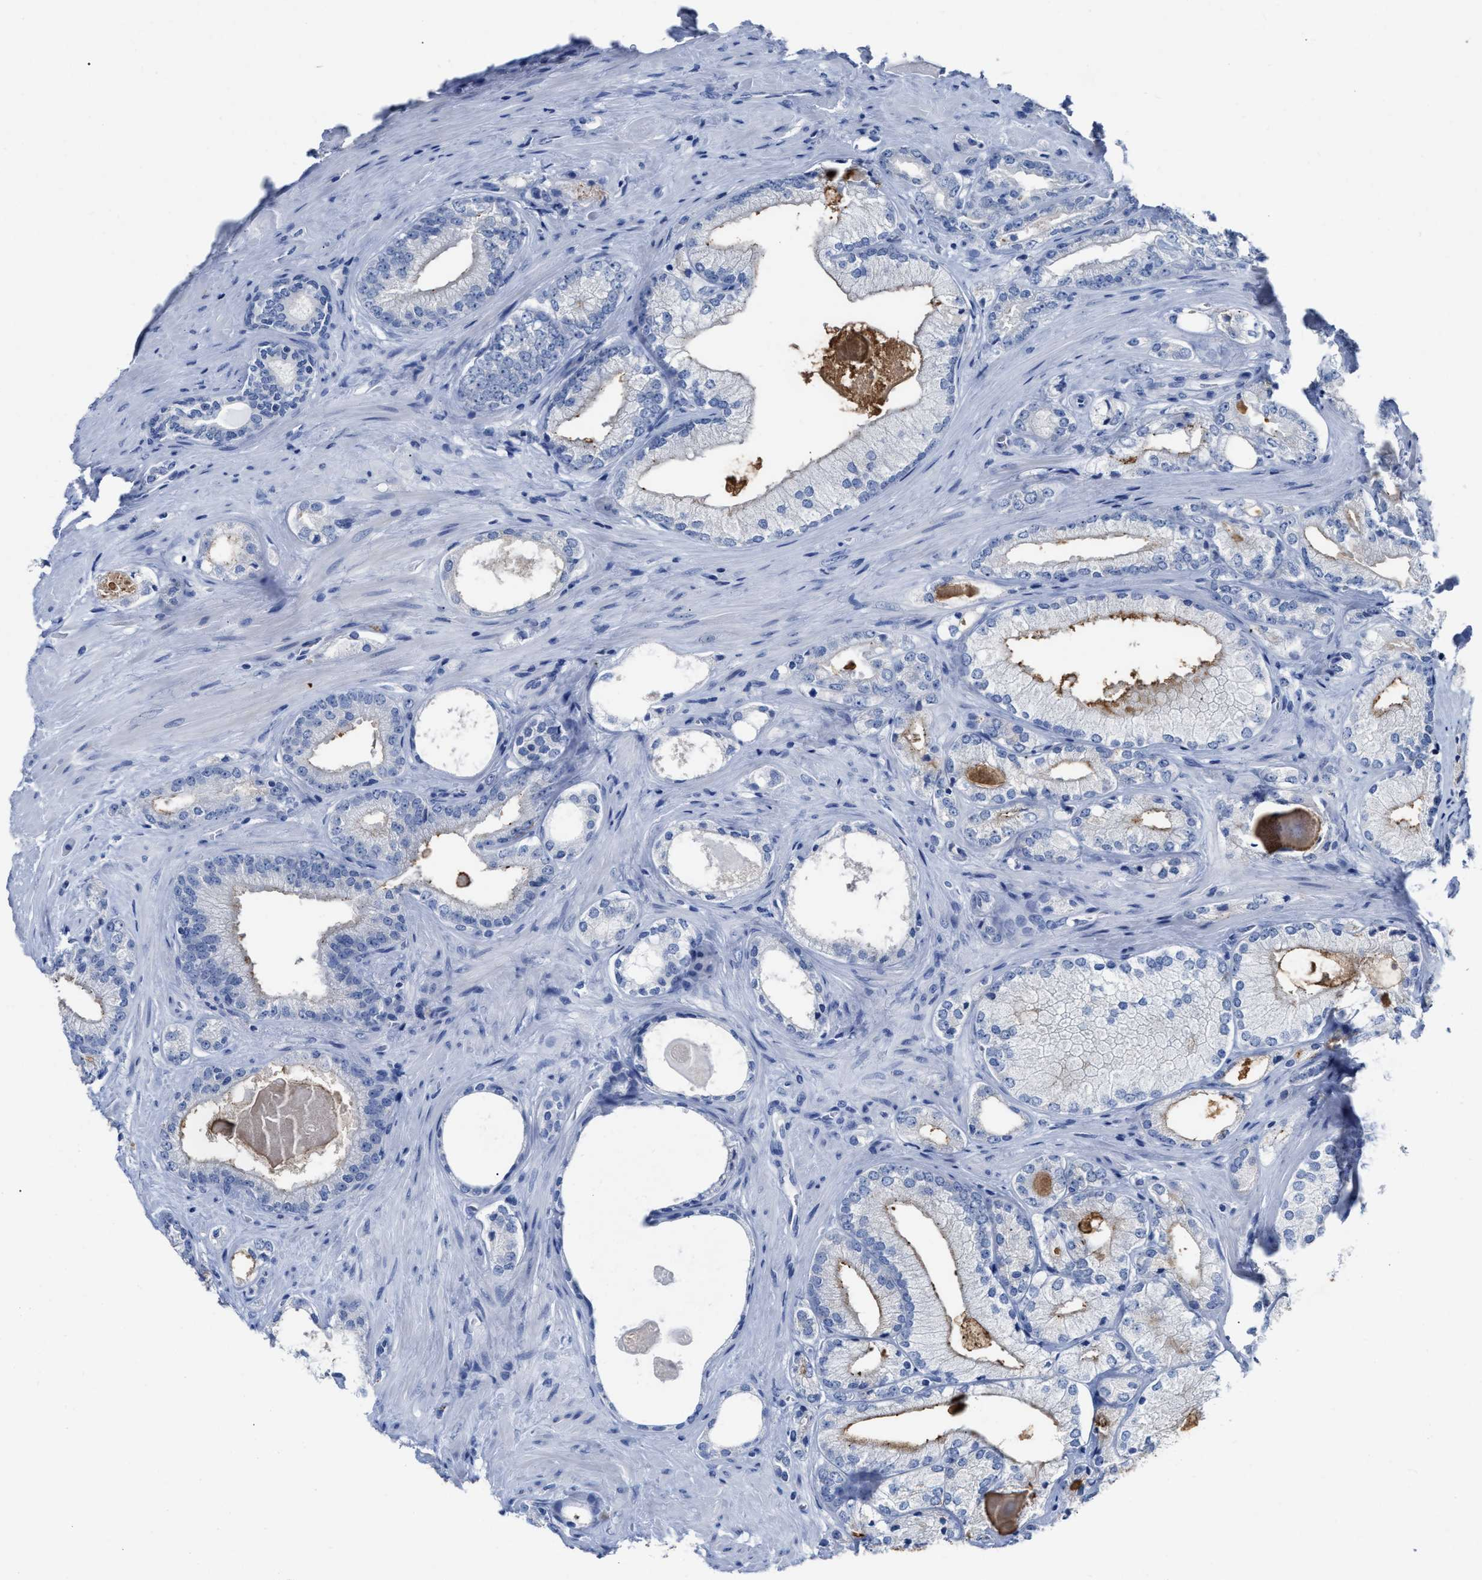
{"staining": {"intensity": "weak", "quantity": "<25%", "location": "cytoplasmic/membranous"}, "tissue": "prostate cancer", "cell_type": "Tumor cells", "image_type": "cancer", "snomed": [{"axis": "morphology", "description": "Adenocarcinoma, Low grade"}, {"axis": "topography", "description": "Prostate"}], "caption": "A high-resolution photomicrograph shows IHC staining of low-grade adenocarcinoma (prostate), which displays no significant positivity in tumor cells.", "gene": "CEACAM5", "patient": {"sex": "male", "age": 65}}